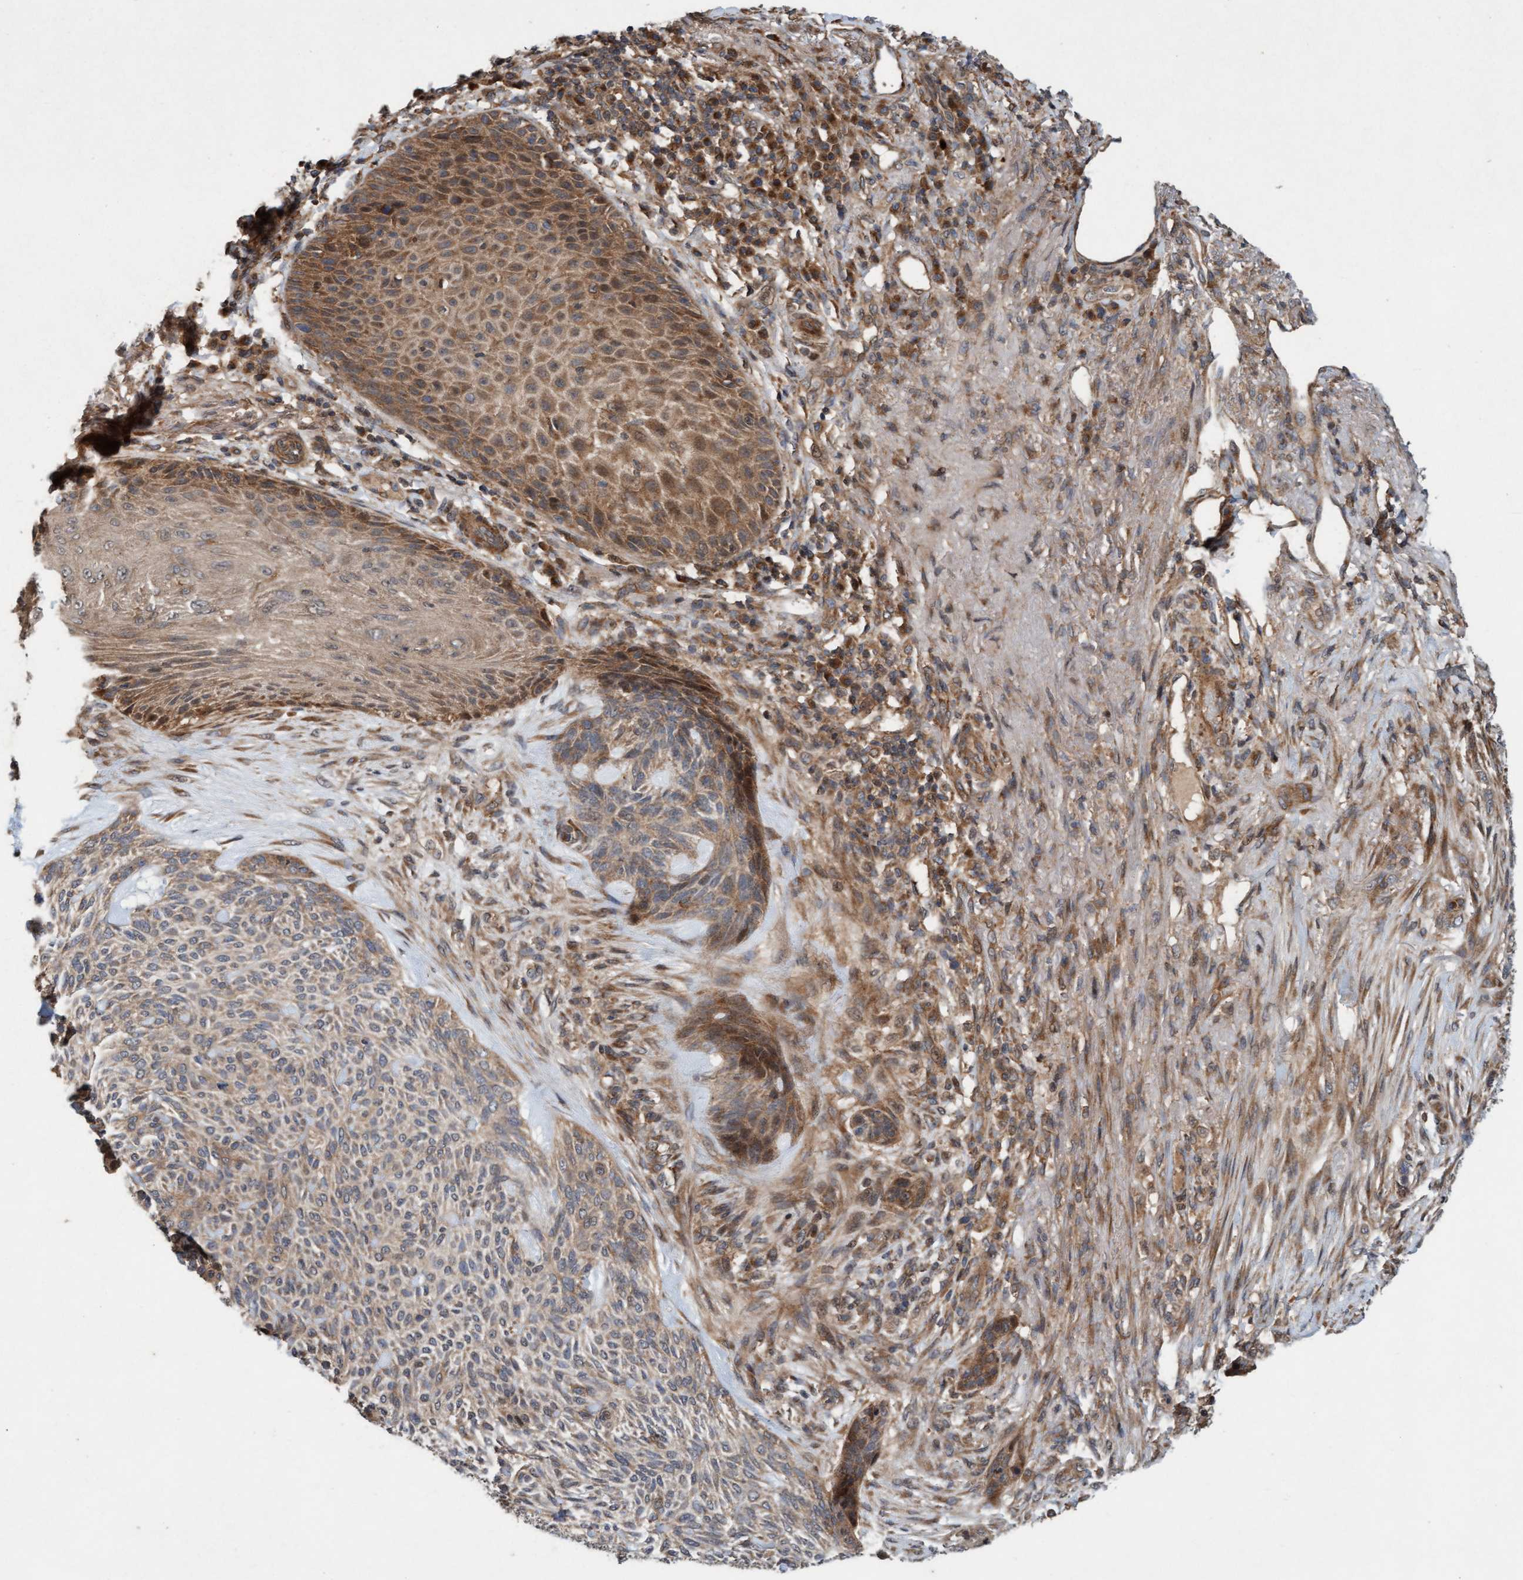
{"staining": {"intensity": "weak", "quantity": ">75%", "location": "cytoplasmic/membranous"}, "tissue": "skin cancer", "cell_type": "Tumor cells", "image_type": "cancer", "snomed": [{"axis": "morphology", "description": "Basal cell carcinoma"}, {"axis": "topography", "description": "Skin"}], "caption": "Tumor cells show low levels of weak cytoplasmic/membranous expression in approximately >75% of cells in human skin cancer (basal cell carcinoma). The protein is stained brown, and the nuclei are stained in blue (DAB IHC with brightfield microscopy, high magnification).", "gene": "MLXIP", "patient": {"sex": "male", "age": 55}}